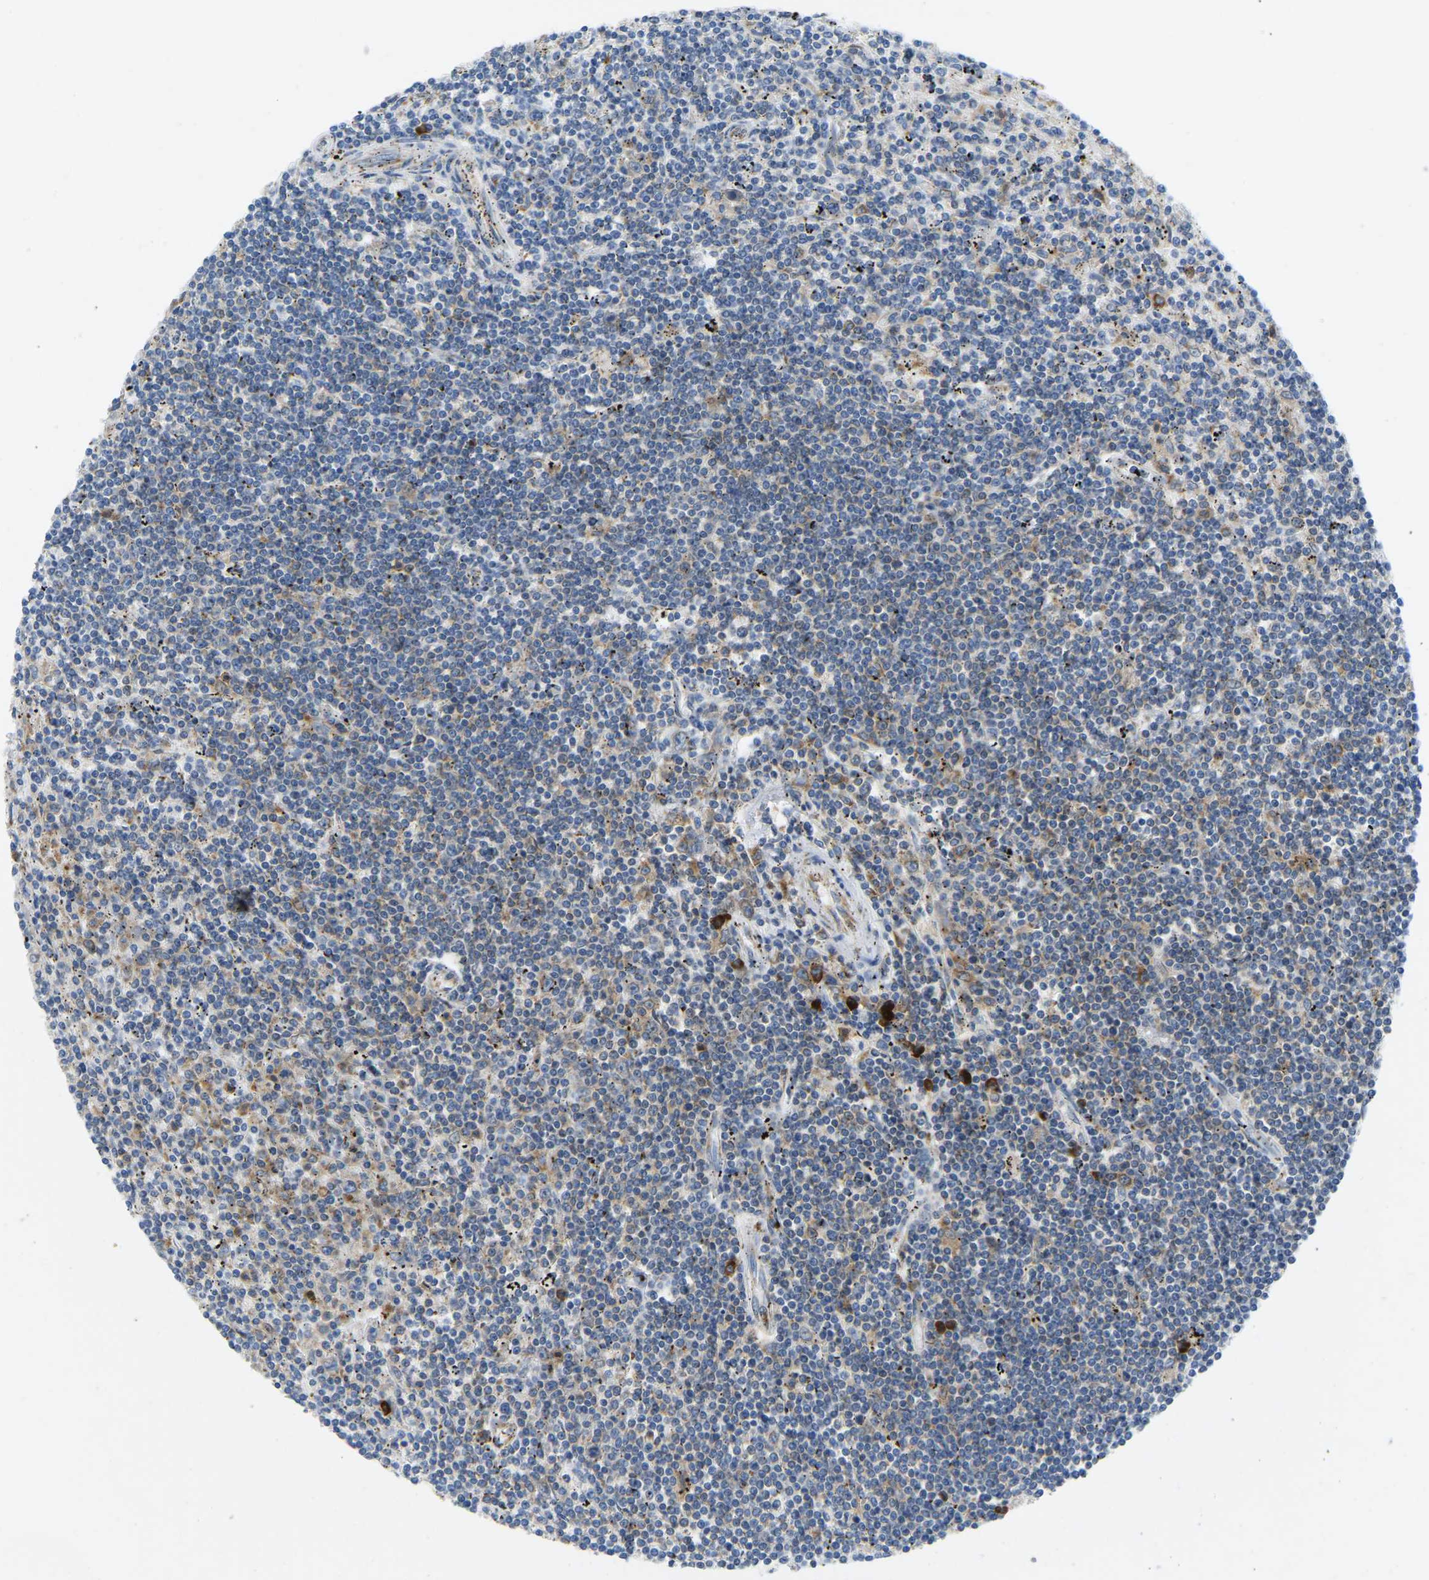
{"staining": {"intensity": "strong", "quantity": "25%-75%", "location": "cytoplasmic/membranous"}, "tissue": "lymphoma", "cell_type": "Tumor cells", "image_type": "cancer", "snomed": [{"axis": "morphology", "description": "Malignant lymphoma, non-Hodgkin's type, Low grade"}, {"axis": "topography", "description": "Spleen"}], "caption": "Lymphoma tissue reveals strong cytoplasmic/membranous positivity in approximately 25%-75% of tumor cells (IHC, brightfield microscopy, high magnification).", "gene": "SND1", "patient": {"sex": "male", "age": 76}}